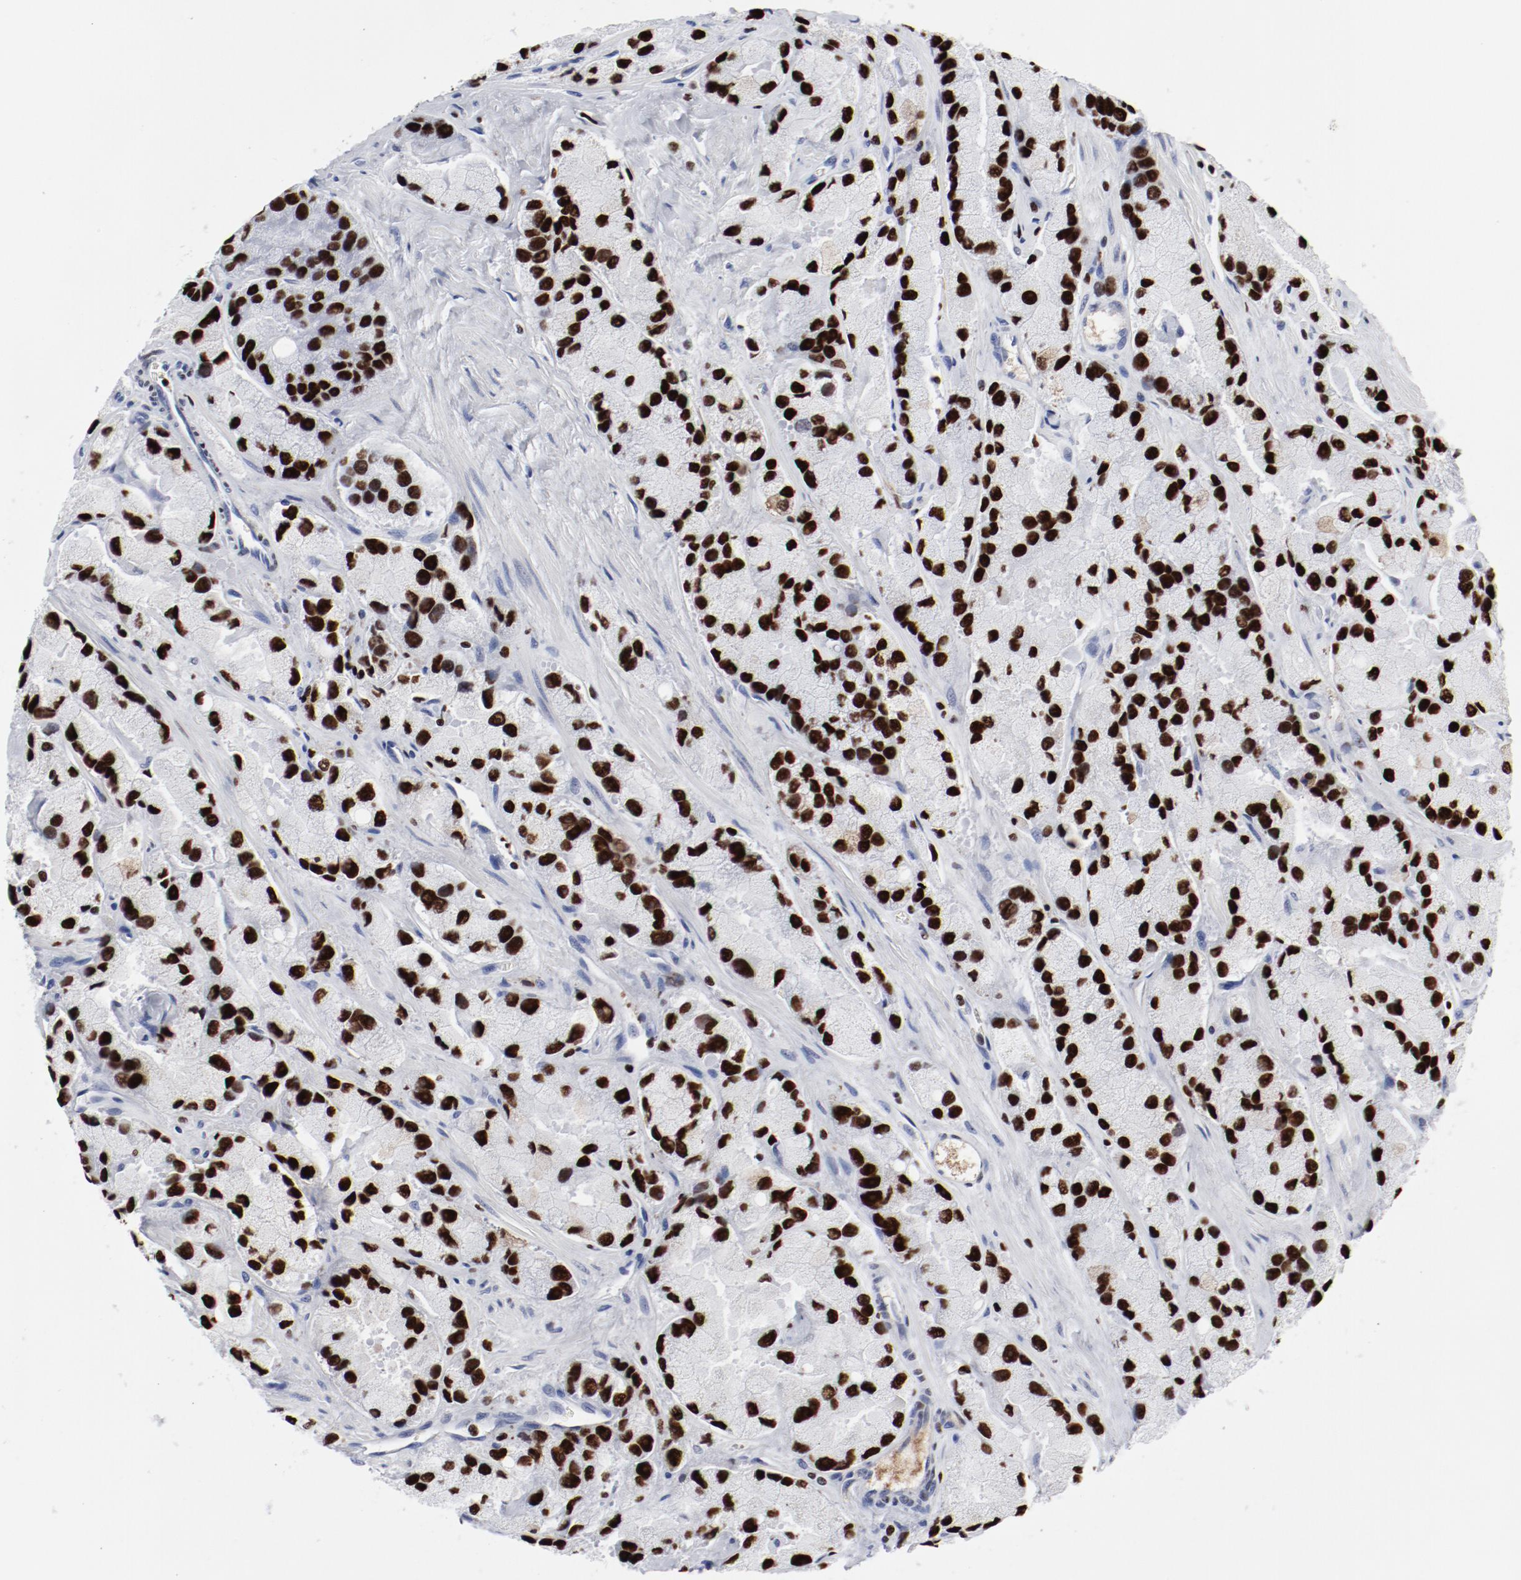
{"staining": {"intensity": "strong", "quantity": ">75%", "location": "nuclear"}, "tissue": "prostate cancer", "cell_type": "Tumor cells", "image_type": "cancer", "snomed": [{"axis": "morphology", "description": "Adenocarcinoma, High grade"}, {"axis": "topography", "description": "Prostate"}], "caption": "This is a photomicrograph of immunohistochemistry (IHC) staining of prostate cancer (adenocarcinoma (high-grade)), which shows strong staining in the nuclear of tumor cells.", "gene": "SMARCC2", "patient": {"sex": "male", "age": 58}}